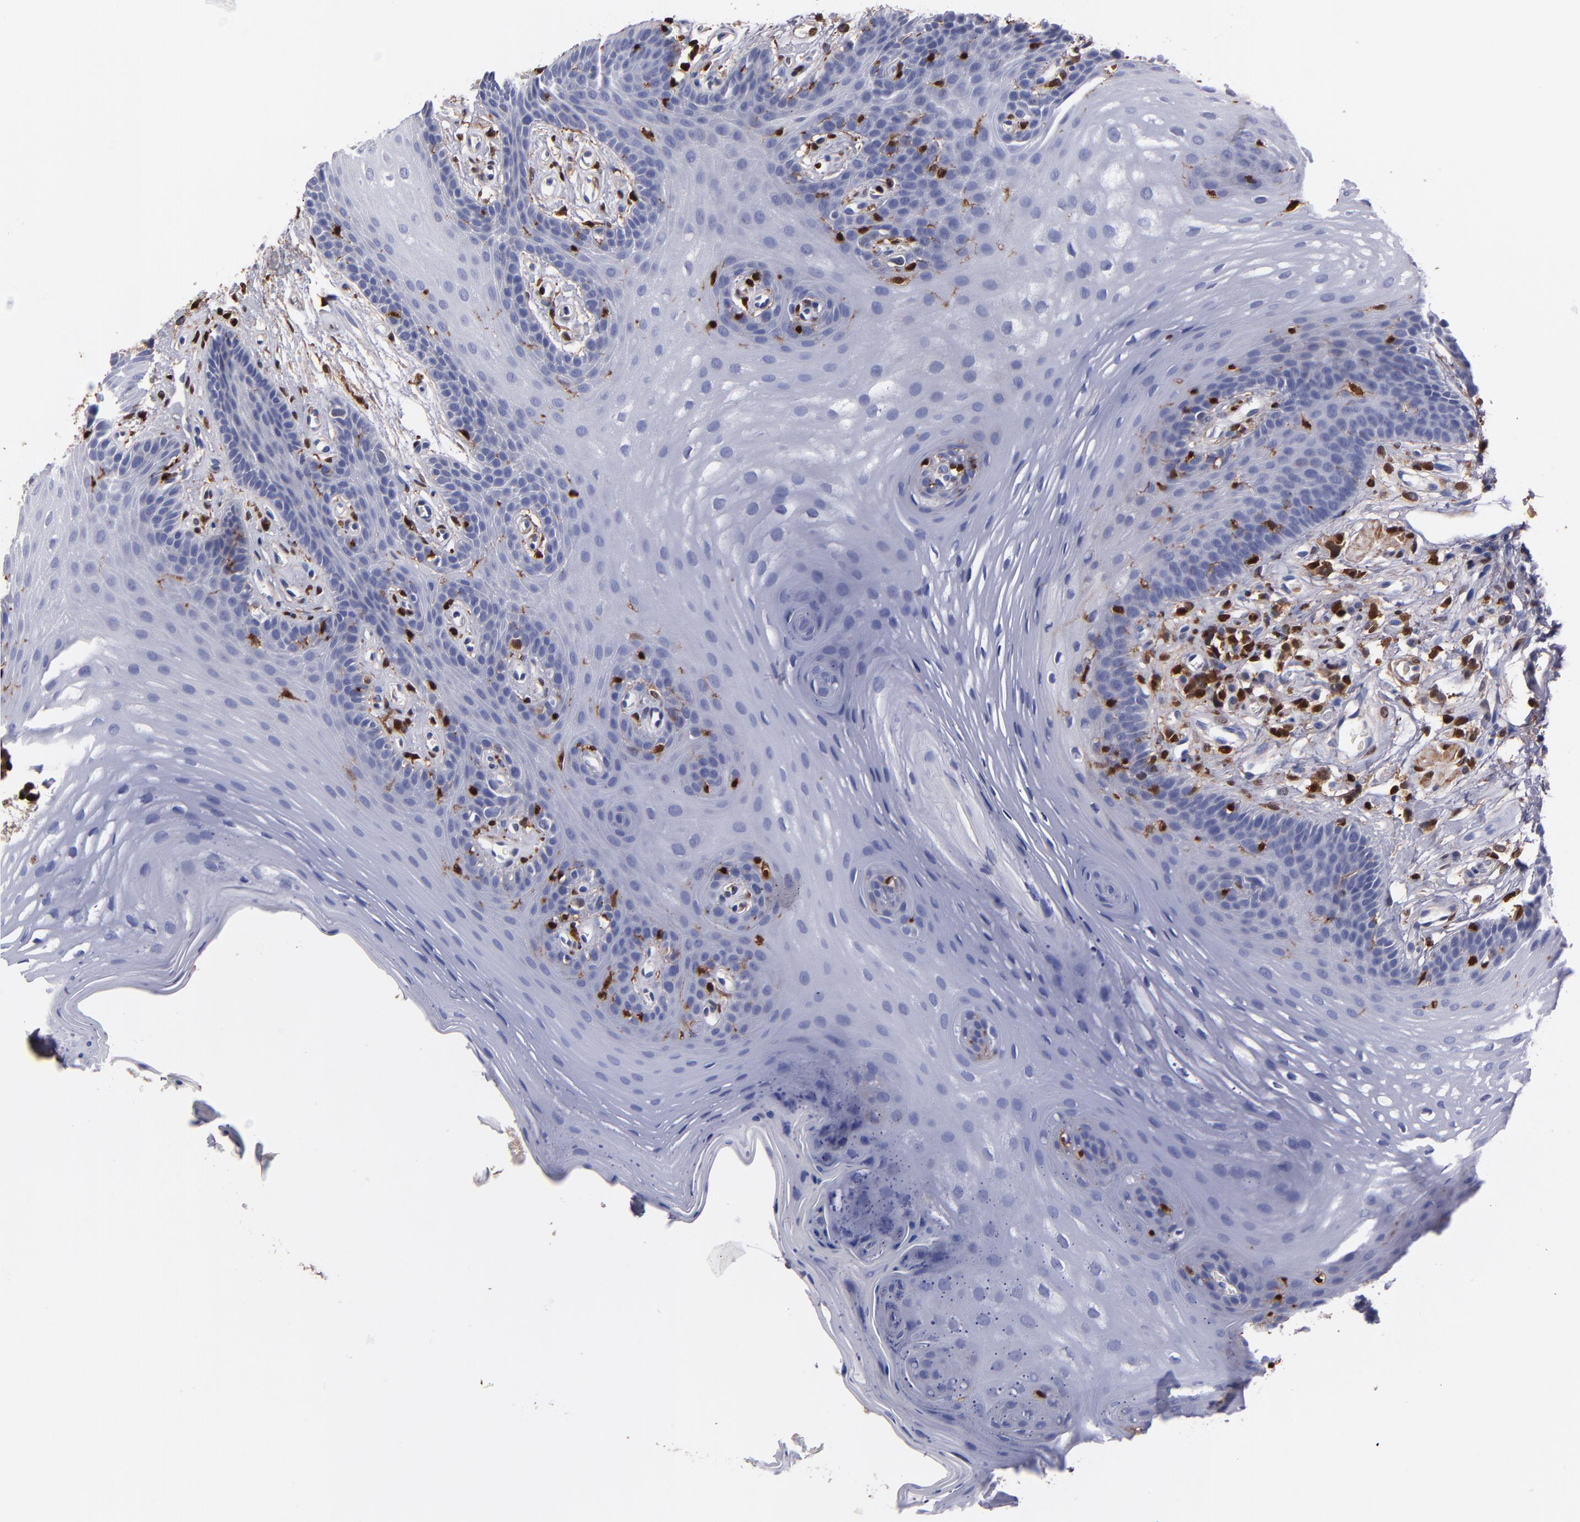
{"staining": {"intensity": "negative", "quantity": "none", "location": "none"}, "tissue": "oral mucosa", "cell_type": "Squamous epithelial cells", "image_type": "normal", "snomed": [{"axis": "morphology", "description": "Normal tissue, NOS"}, {"axis": "topography", "description": "Oral tissue"}], "caption": "Immunohistochemistry (IHC) micrograph of normal human oral mucosa stained for a protein (brown), which reveals no expression in squamous epithelial cells.", "gene": "S100A4", "patient": {"sex": "male", "age": 62}}